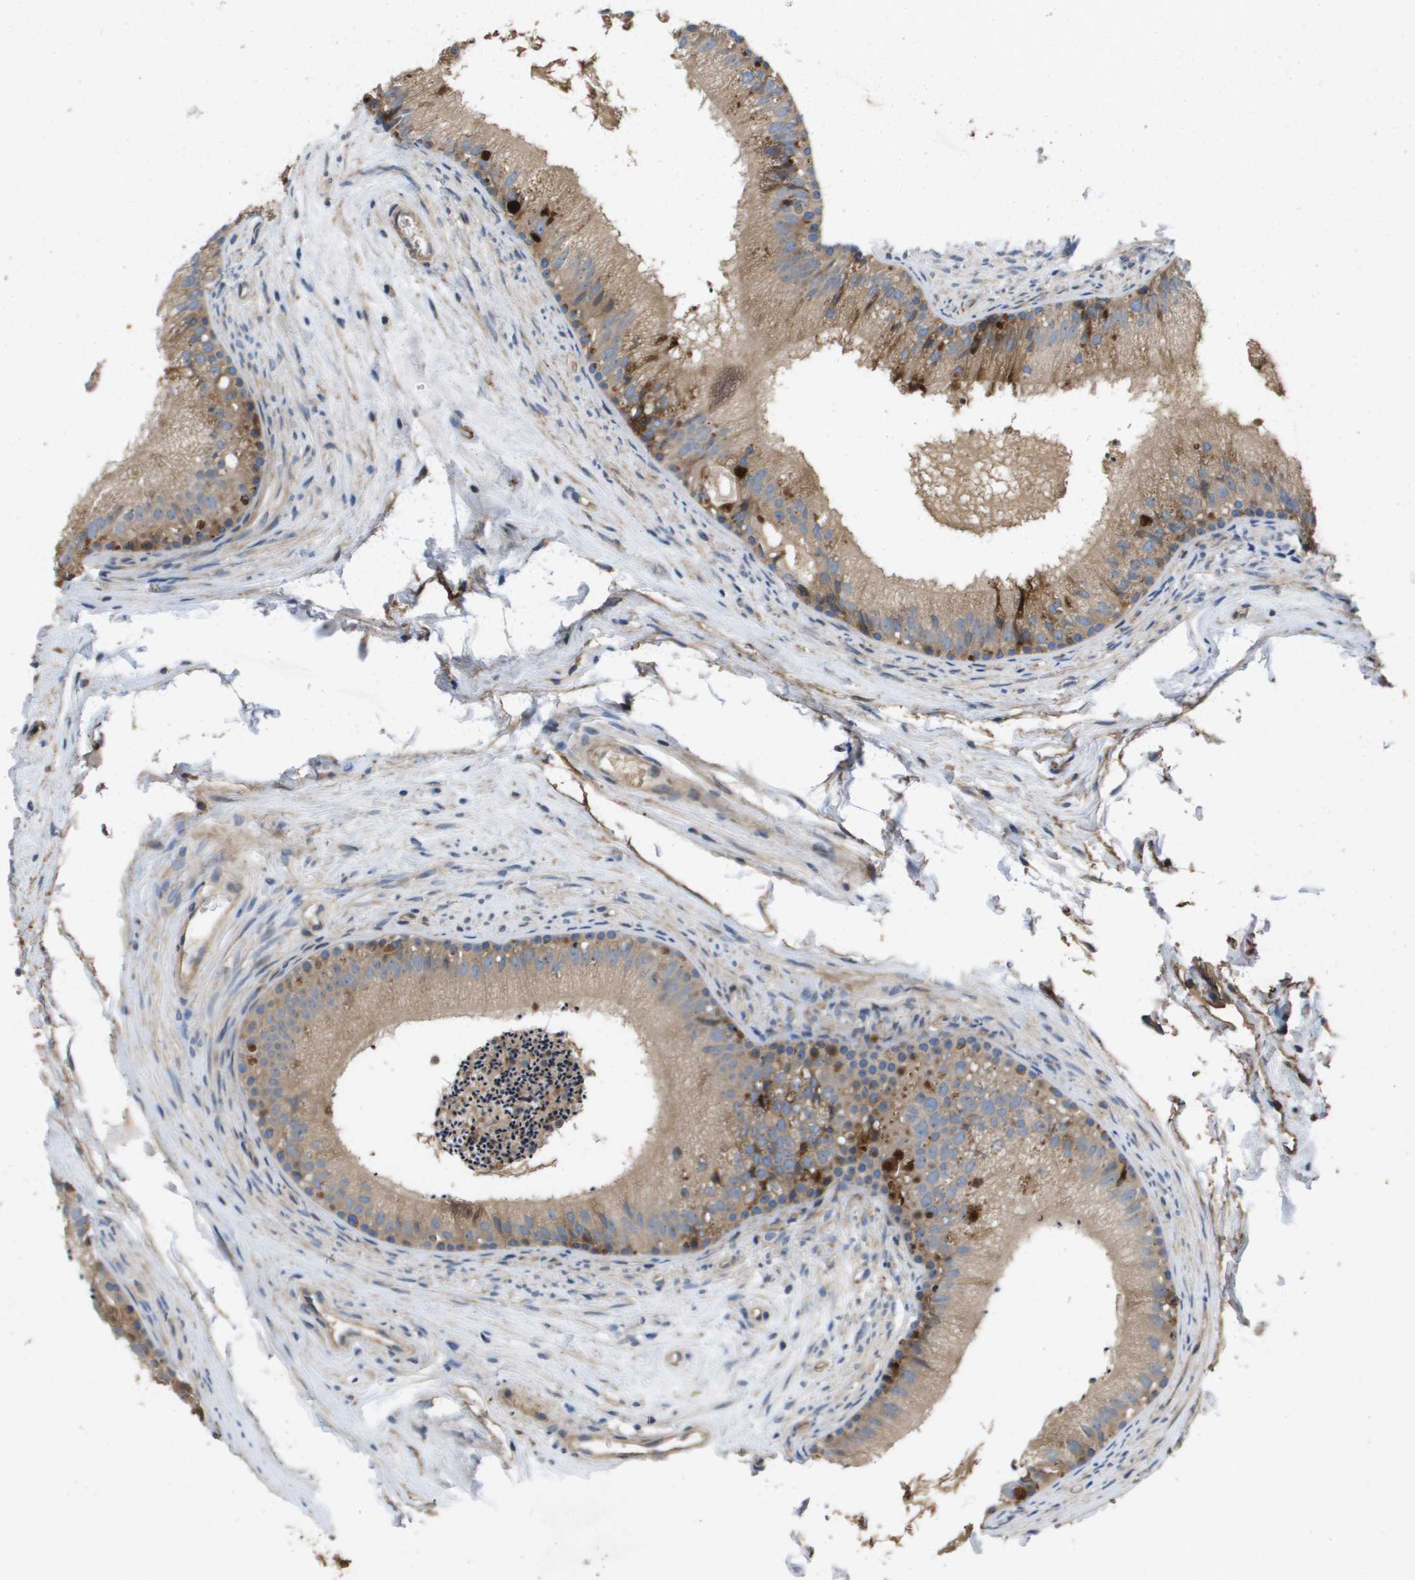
{"staining": {"intensity": "moderate", "quantity": ">75%", "location": "cytoplasmic/membranous"}, "tissue": "epididymis", "cell_type": "Glandular cells", "image_type": "normal", "snomed": [{"axis": "morphology", "description": "Normal tissue, NOS"}, {"axis": "topography", "description": "Epididymis"}], "caption": "IHC photomicrograph of normal human epididymis stained for a protein (brown), which reveals medium levels of moderate cytoplasmic/membranous positivity in about >75% of glandular cells.", "gene": "ENTPD2", "patient": {"sex": "male", "age": 56}}